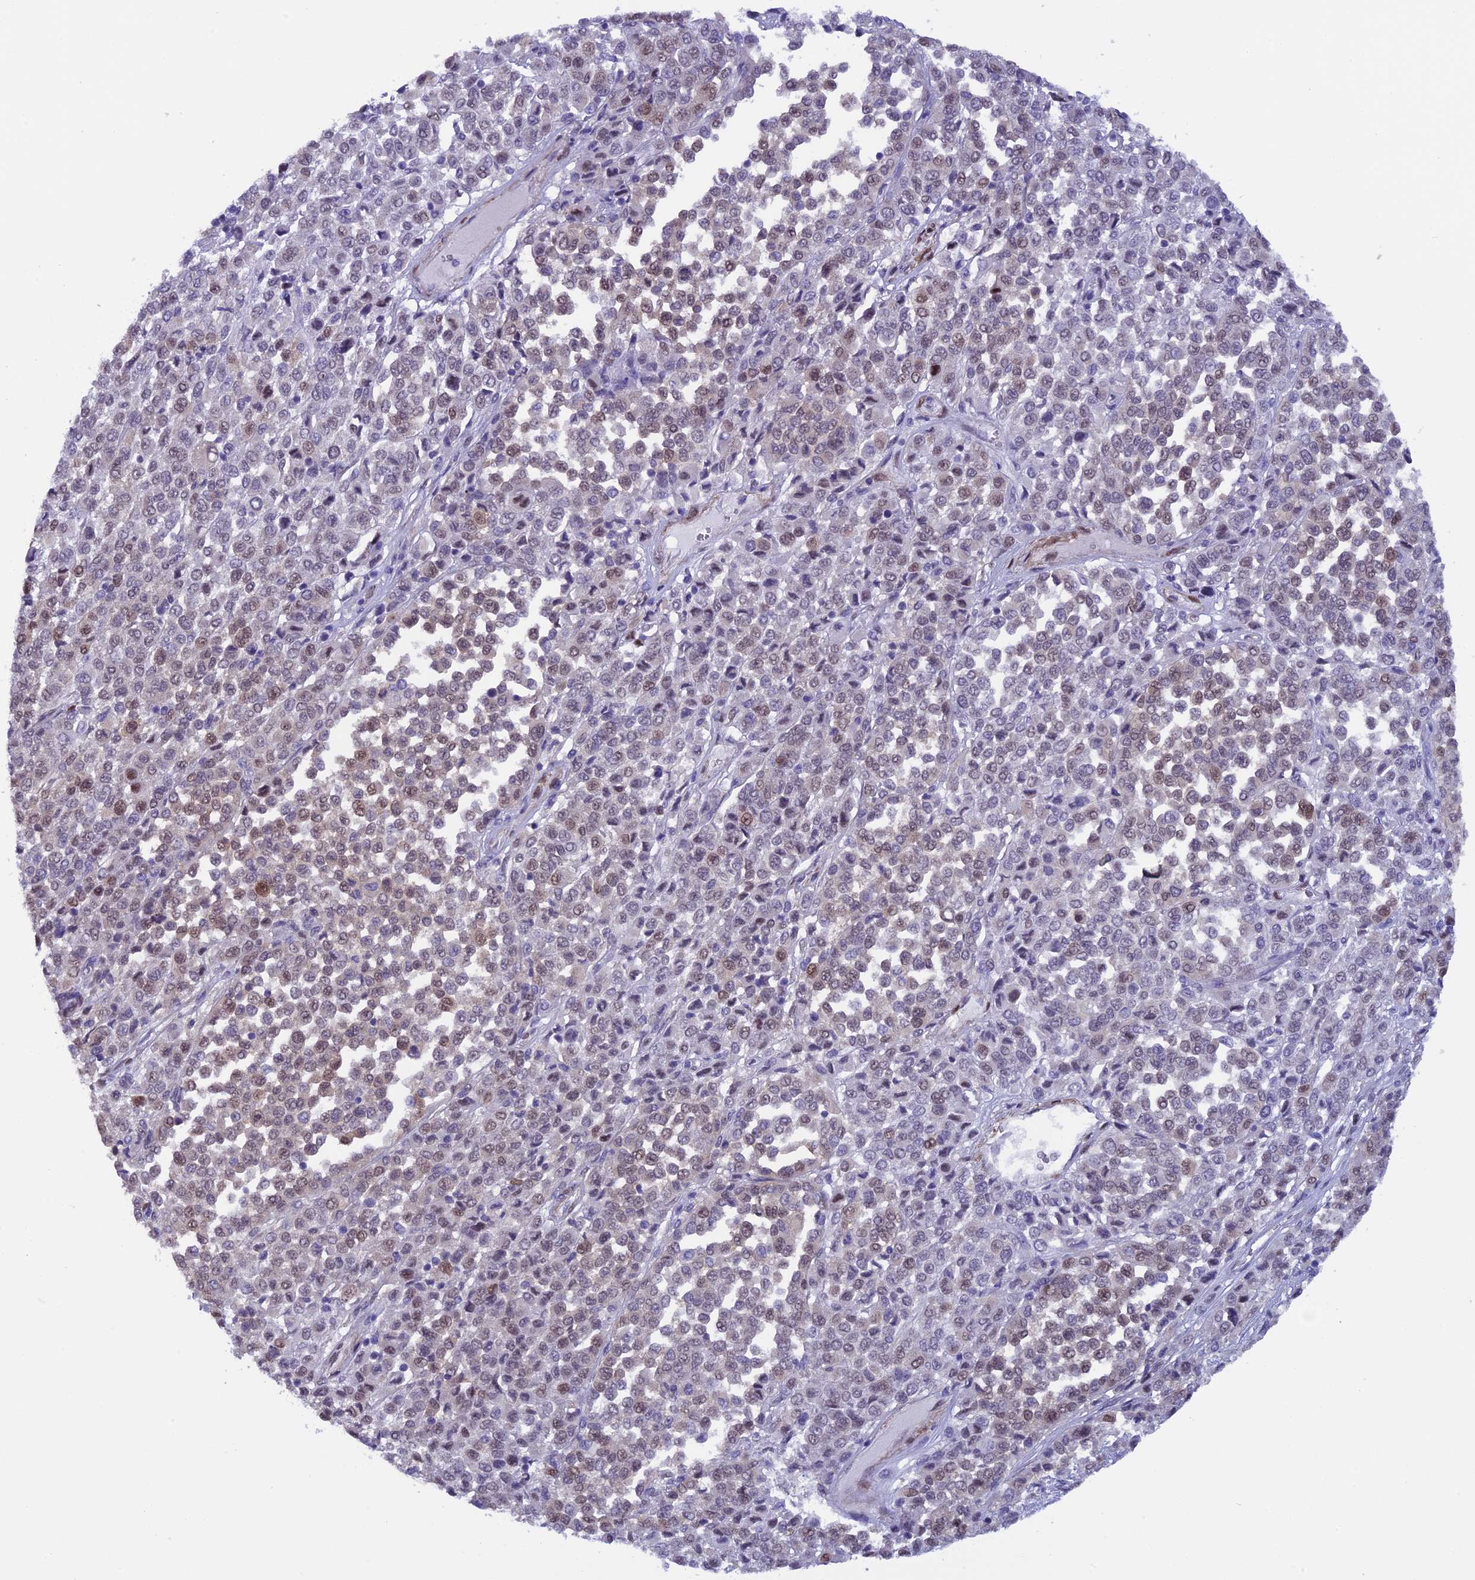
{"staining": {"intensity": "weak", "quantity": "<25%", "location": "nuclear"}, "tissue": "melanoma", "cell_type": "Tumor cells", "image_type": "cancer", "snomed": [{"axis": "morphology", "description": "Malignant melanoma, Metastatic site"}, {"axis": "topography", "description": "Pancreas"}], "caption": "Image shows no significant protein staining in tumor cells of melanoma.", "gene": "IGSF6", "patient": {"sex": "female", "age": 30}}